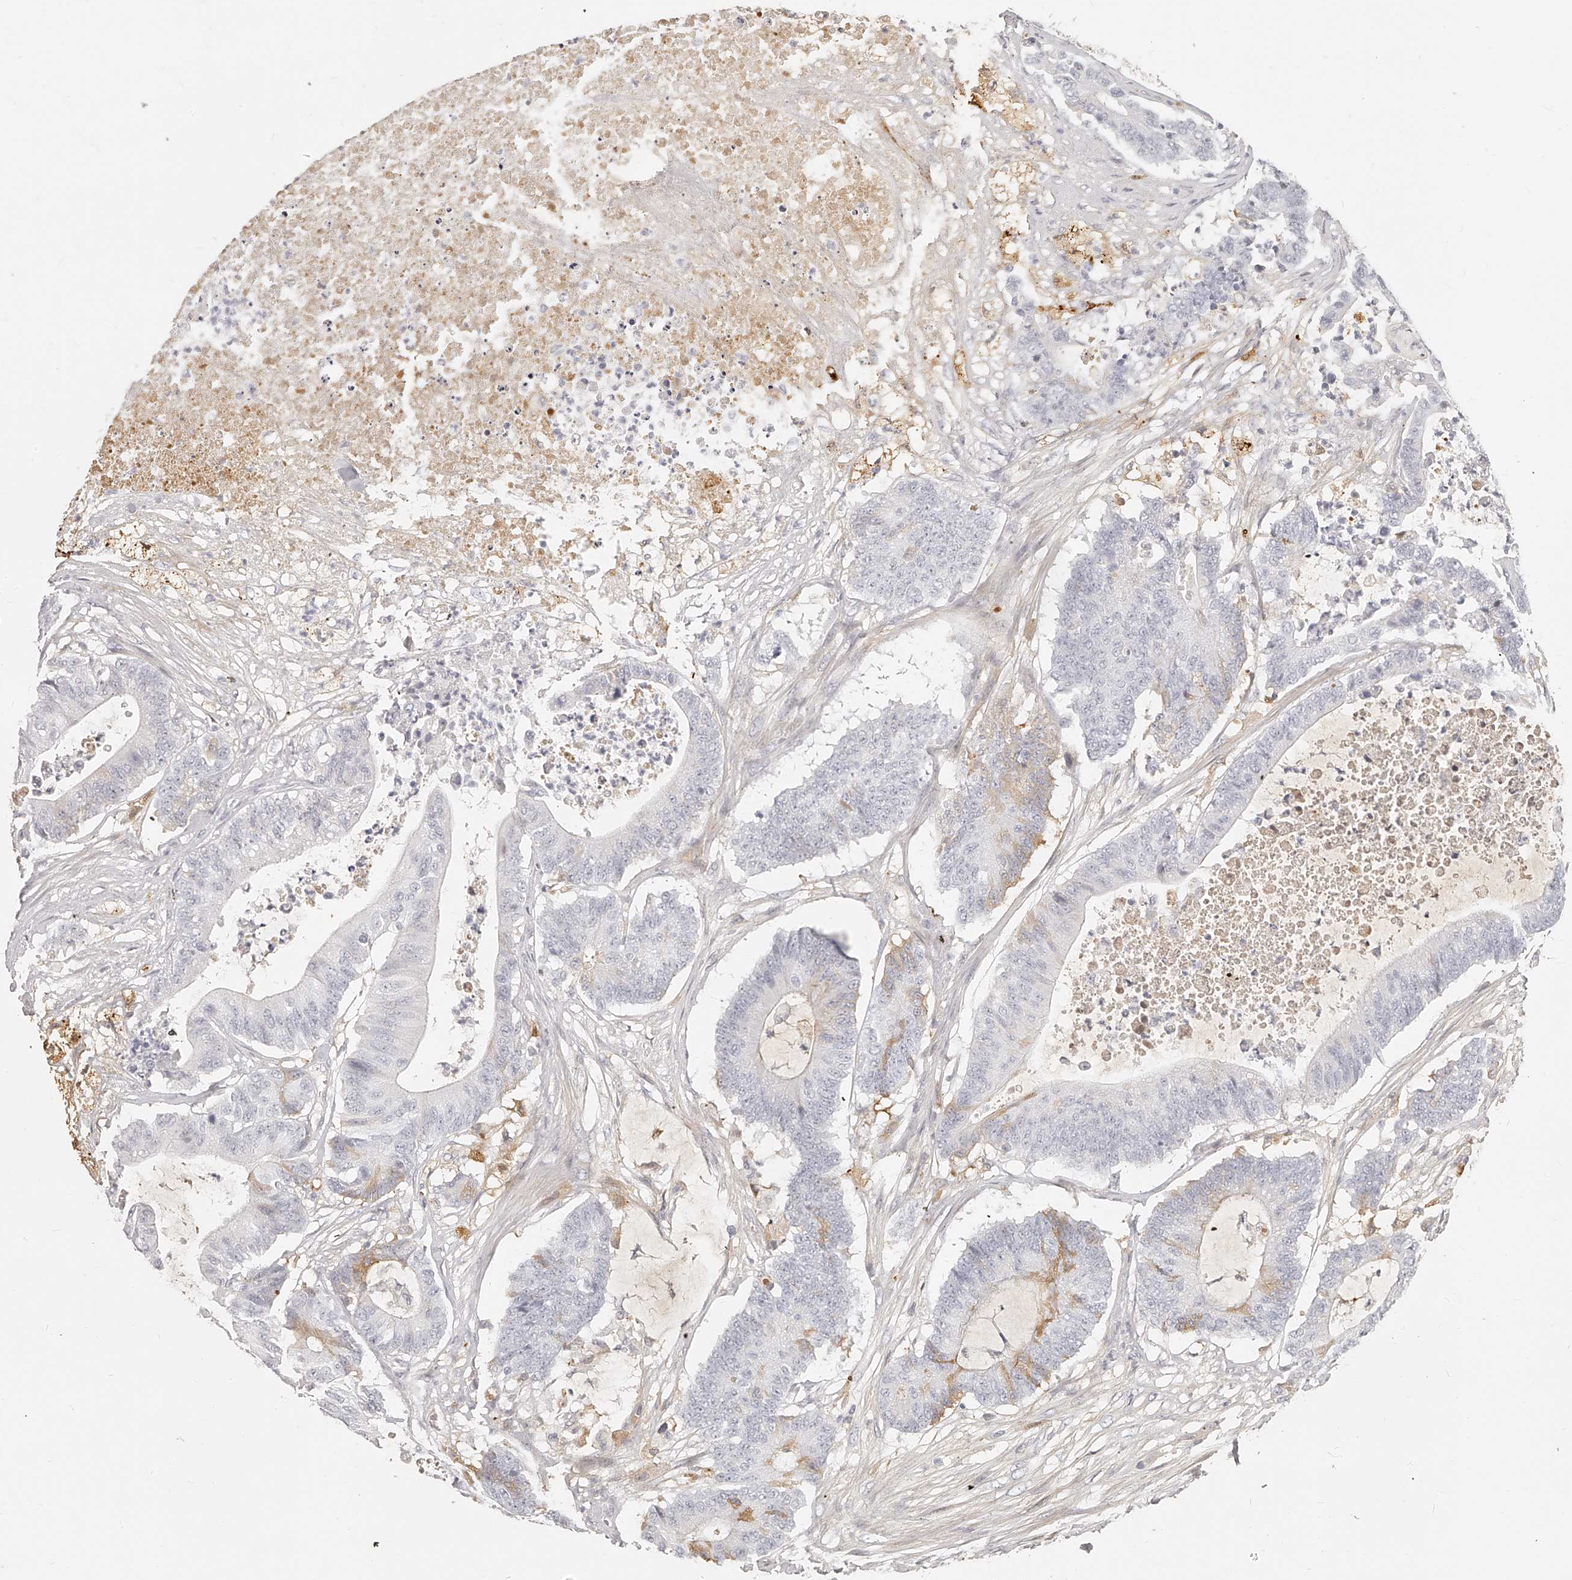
{"staining": {"intensity": "weak", "quantity": "<25%", "location": "cytoplasmic/membranous"}, "tissue": "colorectal cancer", "cell_type": "Tumor cells", "image_type": "cancer", "snomed": [{"axis": "morphology", "description": "Adenocarcinoma, NOS"}, {"axis": "topography", "description": "Colon"}], "caption": "IHC of colorectal cancer (adenocarcinoma) demonstrates no staining in tumor cells.", "gene": "ITGB3", "patient": {"sex": "female", "age": 84}}